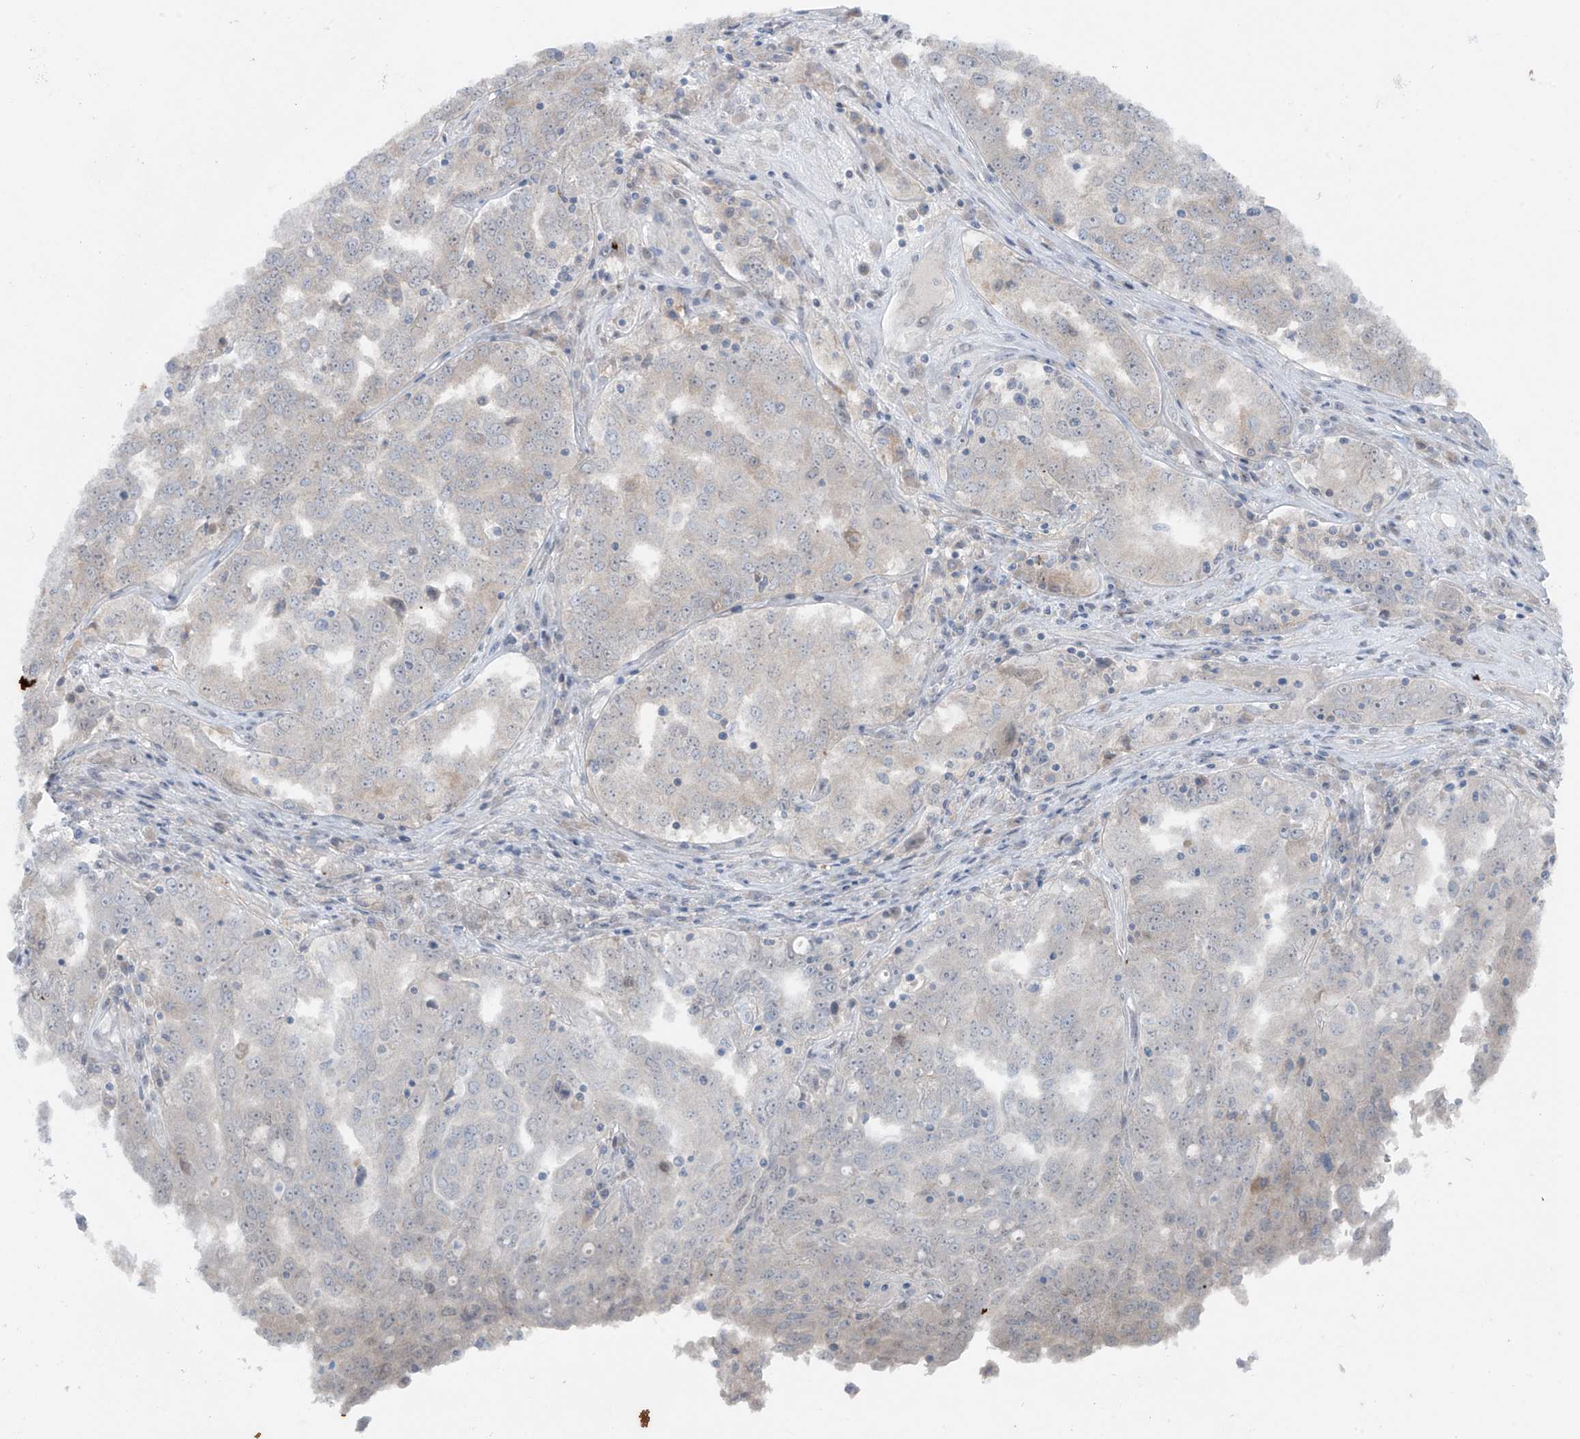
{"staining": {"intensity": "negative", "quantity": "none", "location": "none"}, "tissue": "ovarian cancer", "cell_type": "Tumor cells", "image_type": "cancer", "snomed": [{"axis": "morphology", "description": "Carcinoma, endometroid"}, {"axis": "topography", "description": "Ovary"}], "caption": "The histopathology image reveals no staining of tumor cells in ovarian cancer.", "gene": "PPAT", "patient": {"sex": "female", "age": 62}}